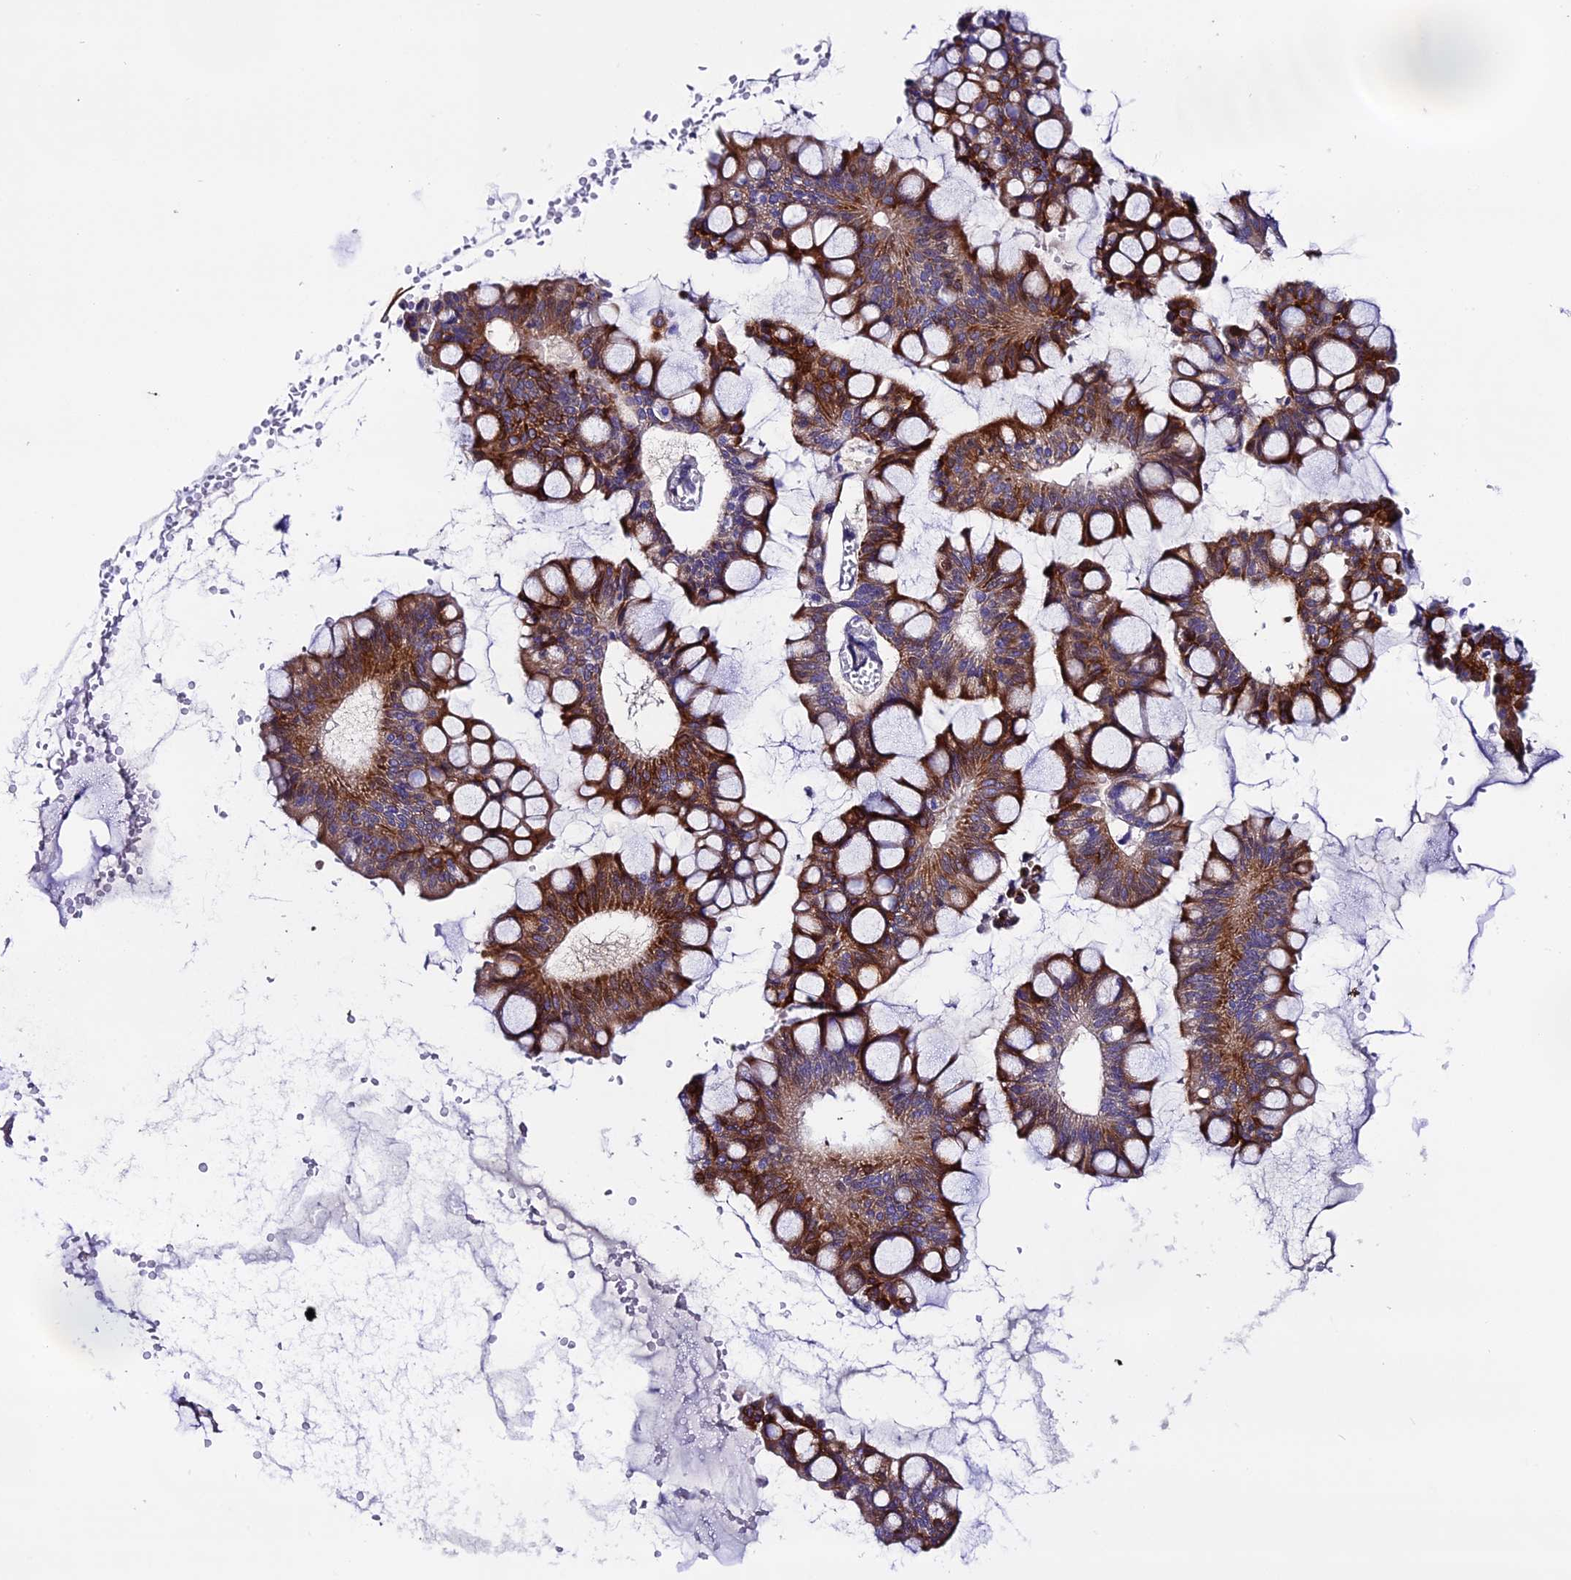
{"staining": {"intensity": "strong", "quantity": ">75%", "location": "cytoplasmic/membranous"}, "tissue": "ovarian cancer", "cell_type": "Tumor cells", "image_type": "cancer", "snomed": [{"axis": "morphology", "description": "Cystadenocarcinoma, mucinous, NOS"}, {"axis": "topography", "description": "Ovary"}], "caption": "Immunohistochemistry micrograph of ovarian cancer (mucinous cystadenocarcinoma) stained for a protein (brown), which displays high levels of strong cytoplasmic/membranous staining in approximately >75% of tumor cells.", "gene": "NOD2", "patient": {"sex": "female", "age": 73}}